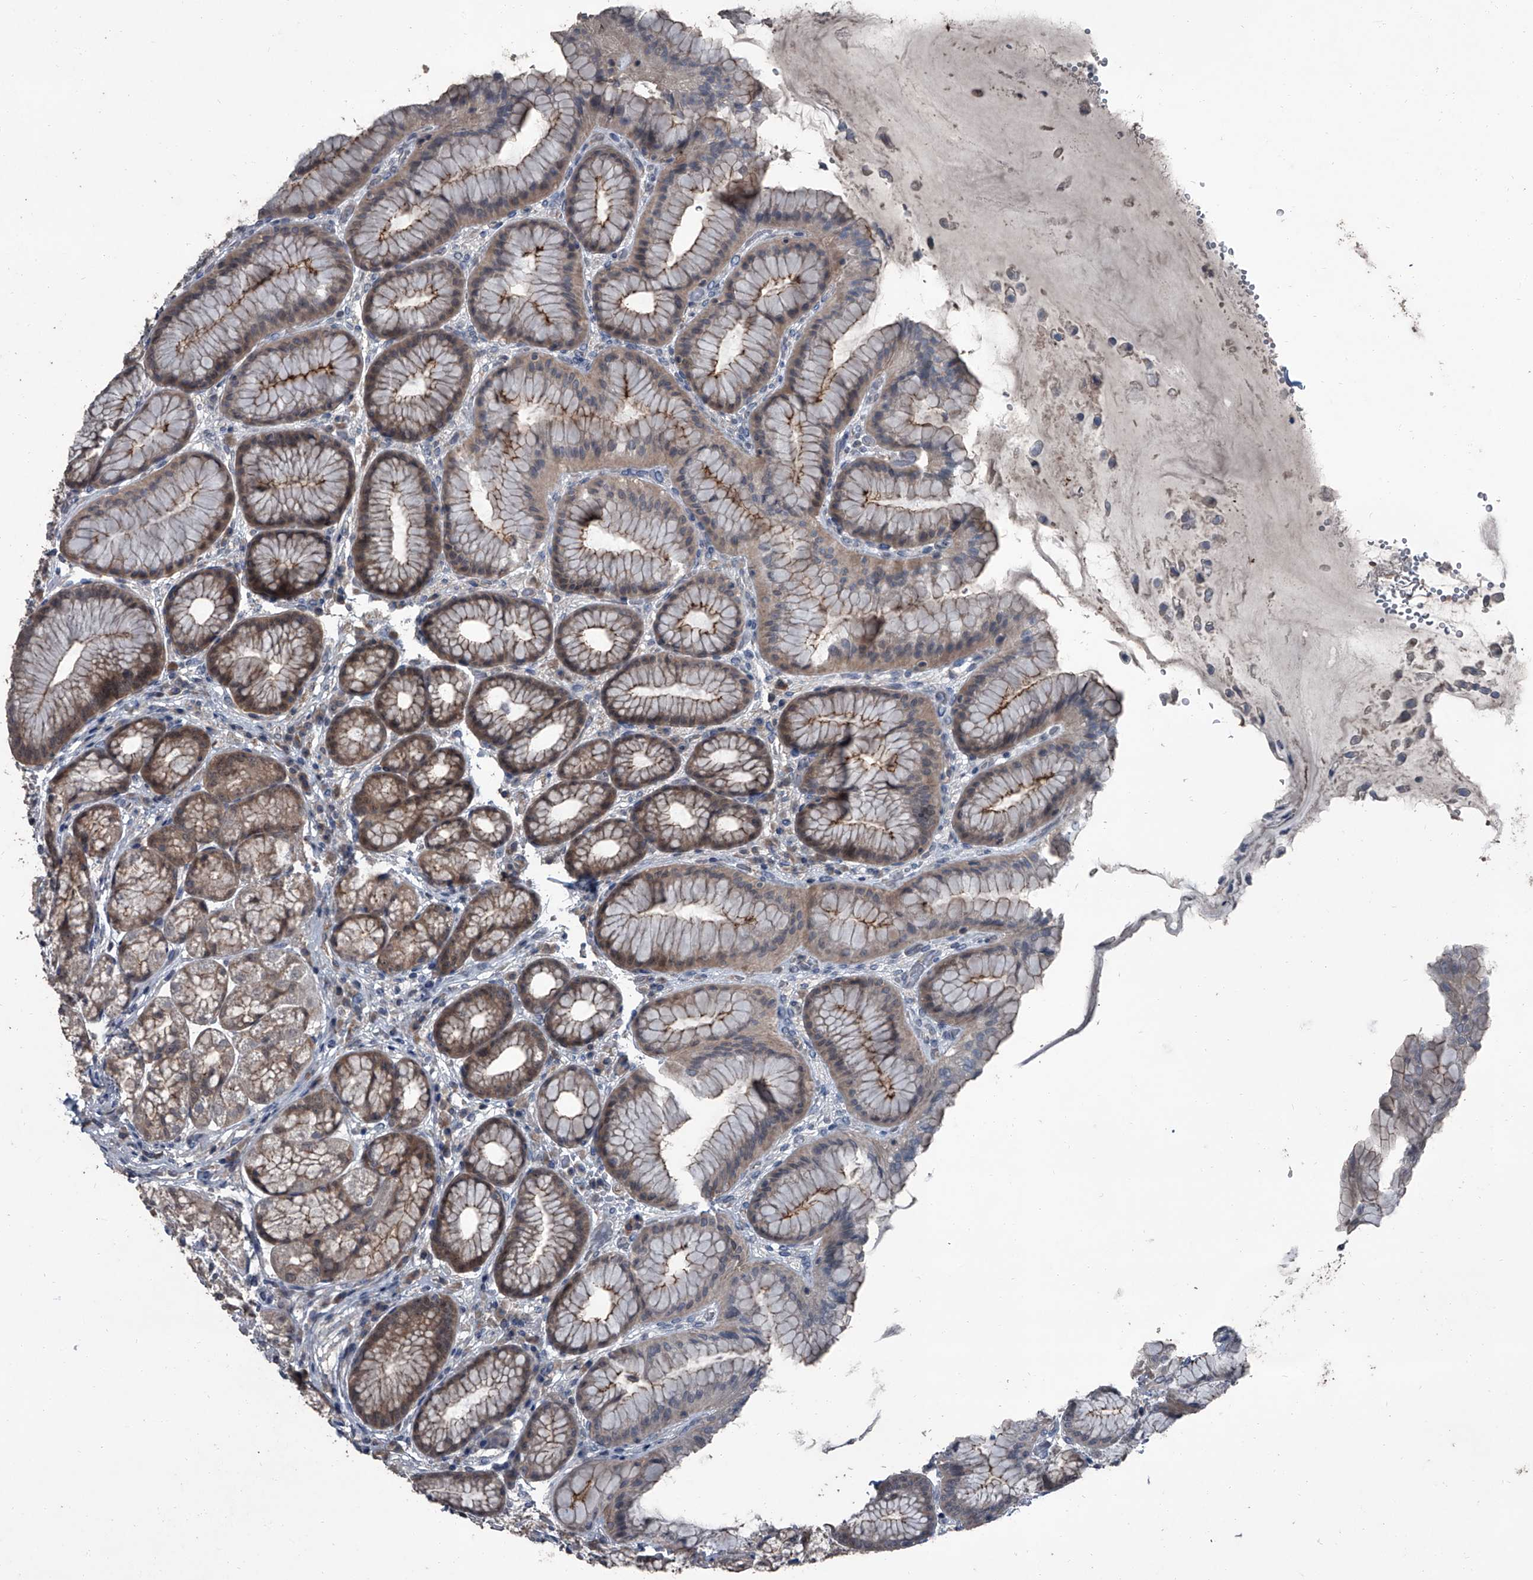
{"staining": {"intensity": "moderate", "quantity": "25%-75%", "location": "cytoplasmic/membranous"}, "tissue": "stomach", "cell_type": "Glandular cells", "image_type": "normal", "snomed": [{"axis": "morphology", "description": "Normal tissue, NOS"}, {"axis": "topography", "description": "Stomach"}], "caption": "IHC (DAB) staining of normal human stomach demonstrates moderate cytoplasmic/membranous protein staining in about 25%-75% of glandular cells. The staining was performed using DAB, with brown indicating positive protein expression. Nuclei are stained blue with hematoxylin.", "gene": "OARD1", "patient": {"sex": "male", "age": 57}}